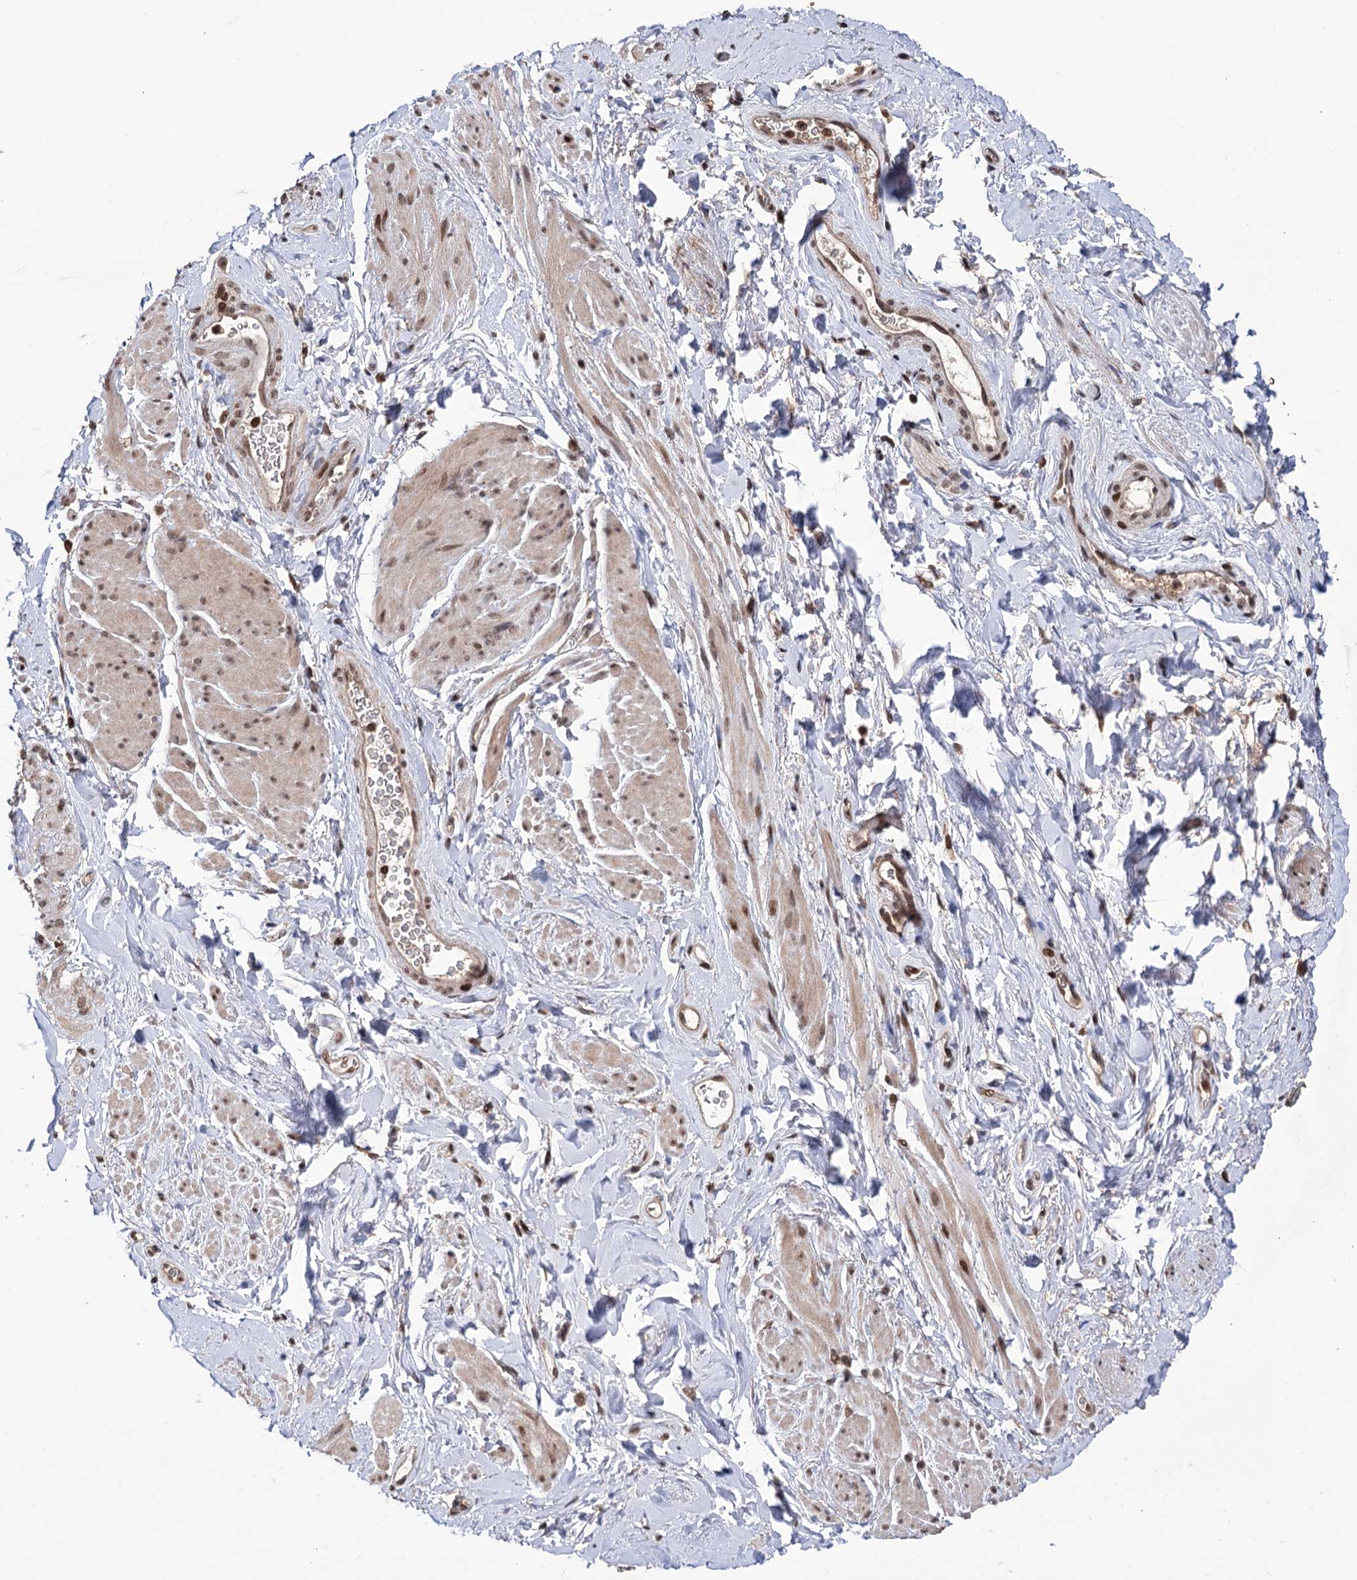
{"staining": {"intensity": "moderate", "quantity": "25%-75%", "location": "cytoplasmic/membranous,nuclear"}, "tissue": "smooth muscle", "cell_type": "Smooth muscle cells", "image_type": "normal", "snomed": [{"axis": "morphology", "description": "Normal tissue, NOS"}, {"axis": "topography", "description": "Smooth muscle"}, {"axis": "topography", "description": "Peripheral nerve tissue"}], "caption": "Protein staining of unremarkable smooth muscle exhibits moderate cytoplasmic/membranous,nuclear positivity in approximately 25%-75% of smooth muscle cells.", "gene": "CCDC77", "patient": {"sex": "male", "age": 69}}